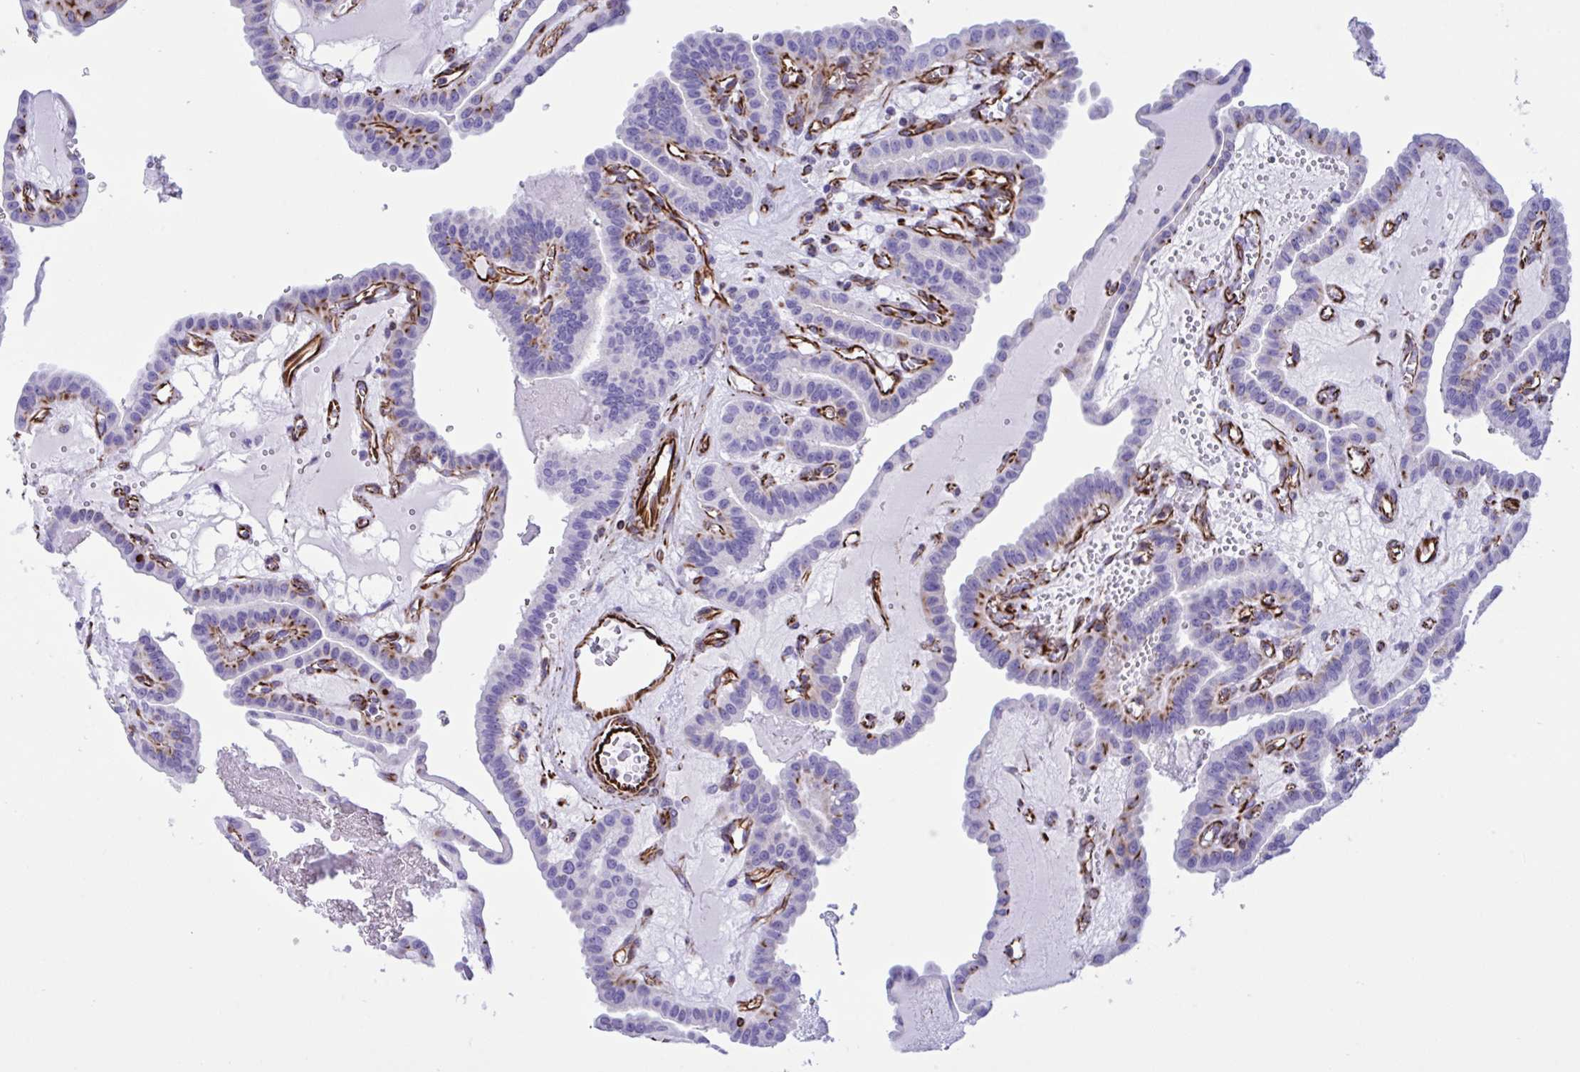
{"staining": {"intensity": "strong", "quantity": "<25%", "location": "cytoplasmic/membranous"}, "tissue": "thyroid cancer", "cell_type": "Tumor cells", "image_type": "cancer", "snomed": [{"axis": "morphology", "description": "Papillary adenocarcinoma, NOS"}, {"axis": "topography", "description": "Thyroid gland"}], "caption": "This is a photomicrograph of immunohistochemistry (IHC) staining of thyroid cancer, which shows strong staining in the cytoplasmic/membranous of tumor cells.", "gene": "SMAD5", "patient": {"sex": "male", "age": 87}}